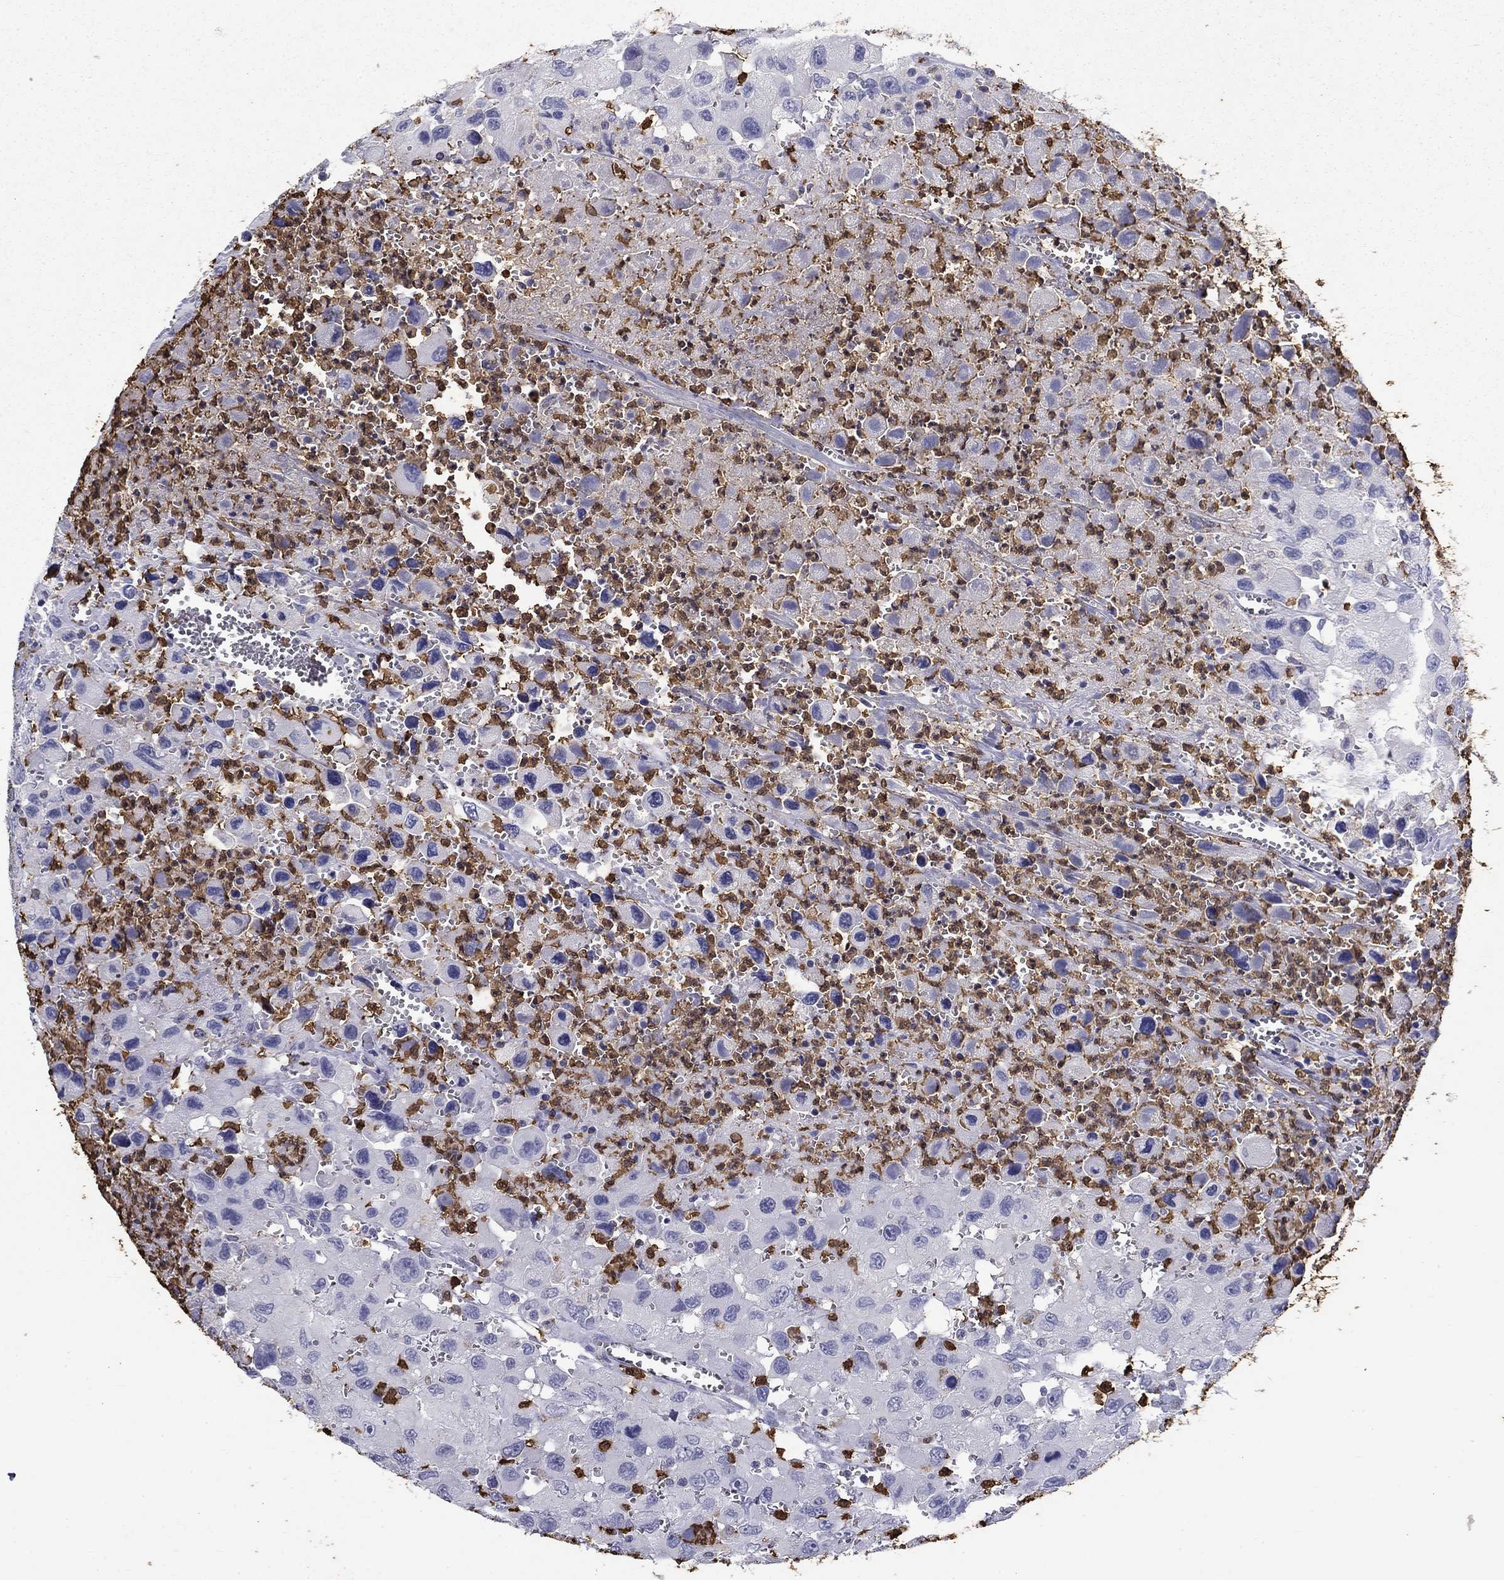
{"staining": {"intensity": "negative", "quantity": "none", "location": "none"}, "tissue": "head and neck cancer", "cell_type": "Tumor cells", "image_type": "cancer", "snomed": [{"axis": "morphology", "description": "Squamous cell carcinoma, NOS"}, {"axis": "morphology", "description": "Squamous cell carcinoma, metastatic, NOS"}, {"axis": "topography", "description": "Oral tissue"}, {"axis": "topography", "description": "Head-Neck"}], "caption": "There is no significant staining in tumor cells of head and neck cancer (squamous cell carcinoma).", "gene": "IGSF8", "patient": {"sex": "female", "age": 85}}